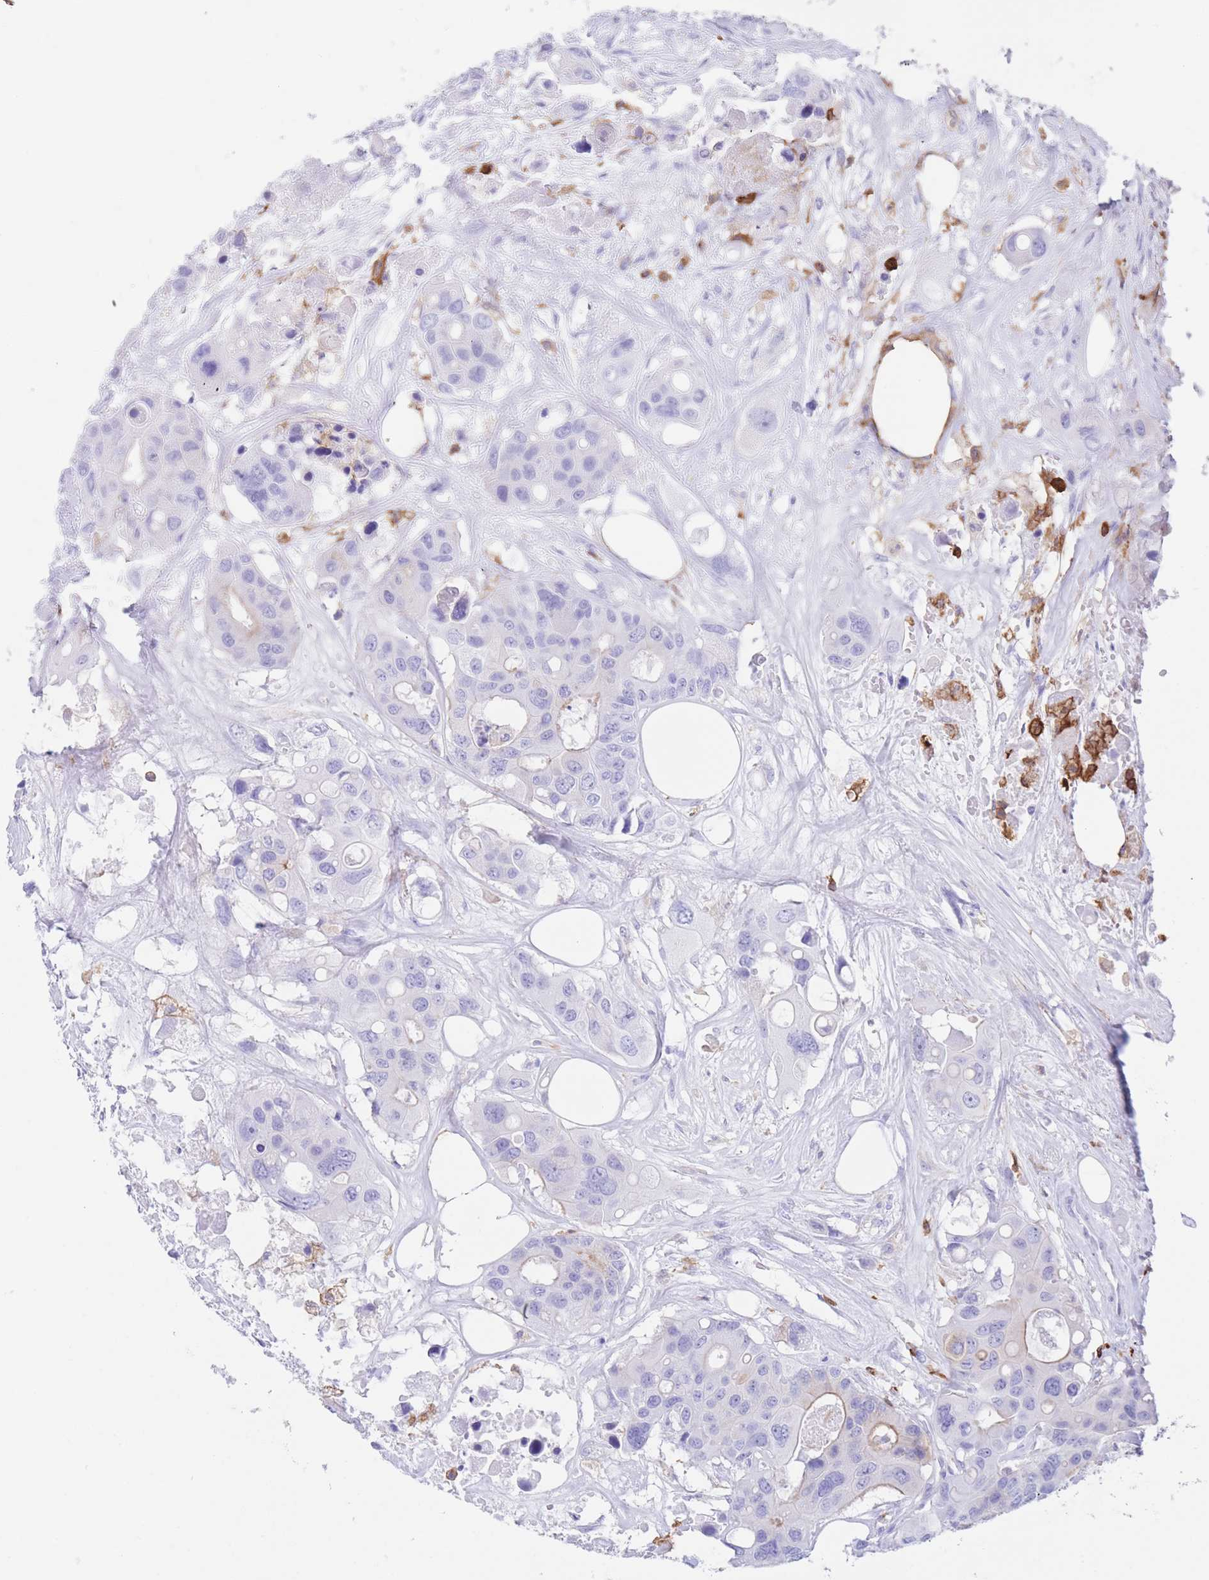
{"staining": {"intensity": "negative", "quantity": "none", "location": "none"}, "tissue": "colorectal cancer", "cell_type": "Tumor cells", "image_type": "cancer", "snomed": [{"axis": "morphology", "description": "Adenocarcinoma, NOS"}, {"axis": "topography", "description": "Colon"}], "caption": "IHC histopathology image of human colorectal adenocarcinoma stained for a protein (brown), which exhibits no staining in tumor cells.", "gene": "CORO1A", "patient": {"sex": "male", "age": 77}}